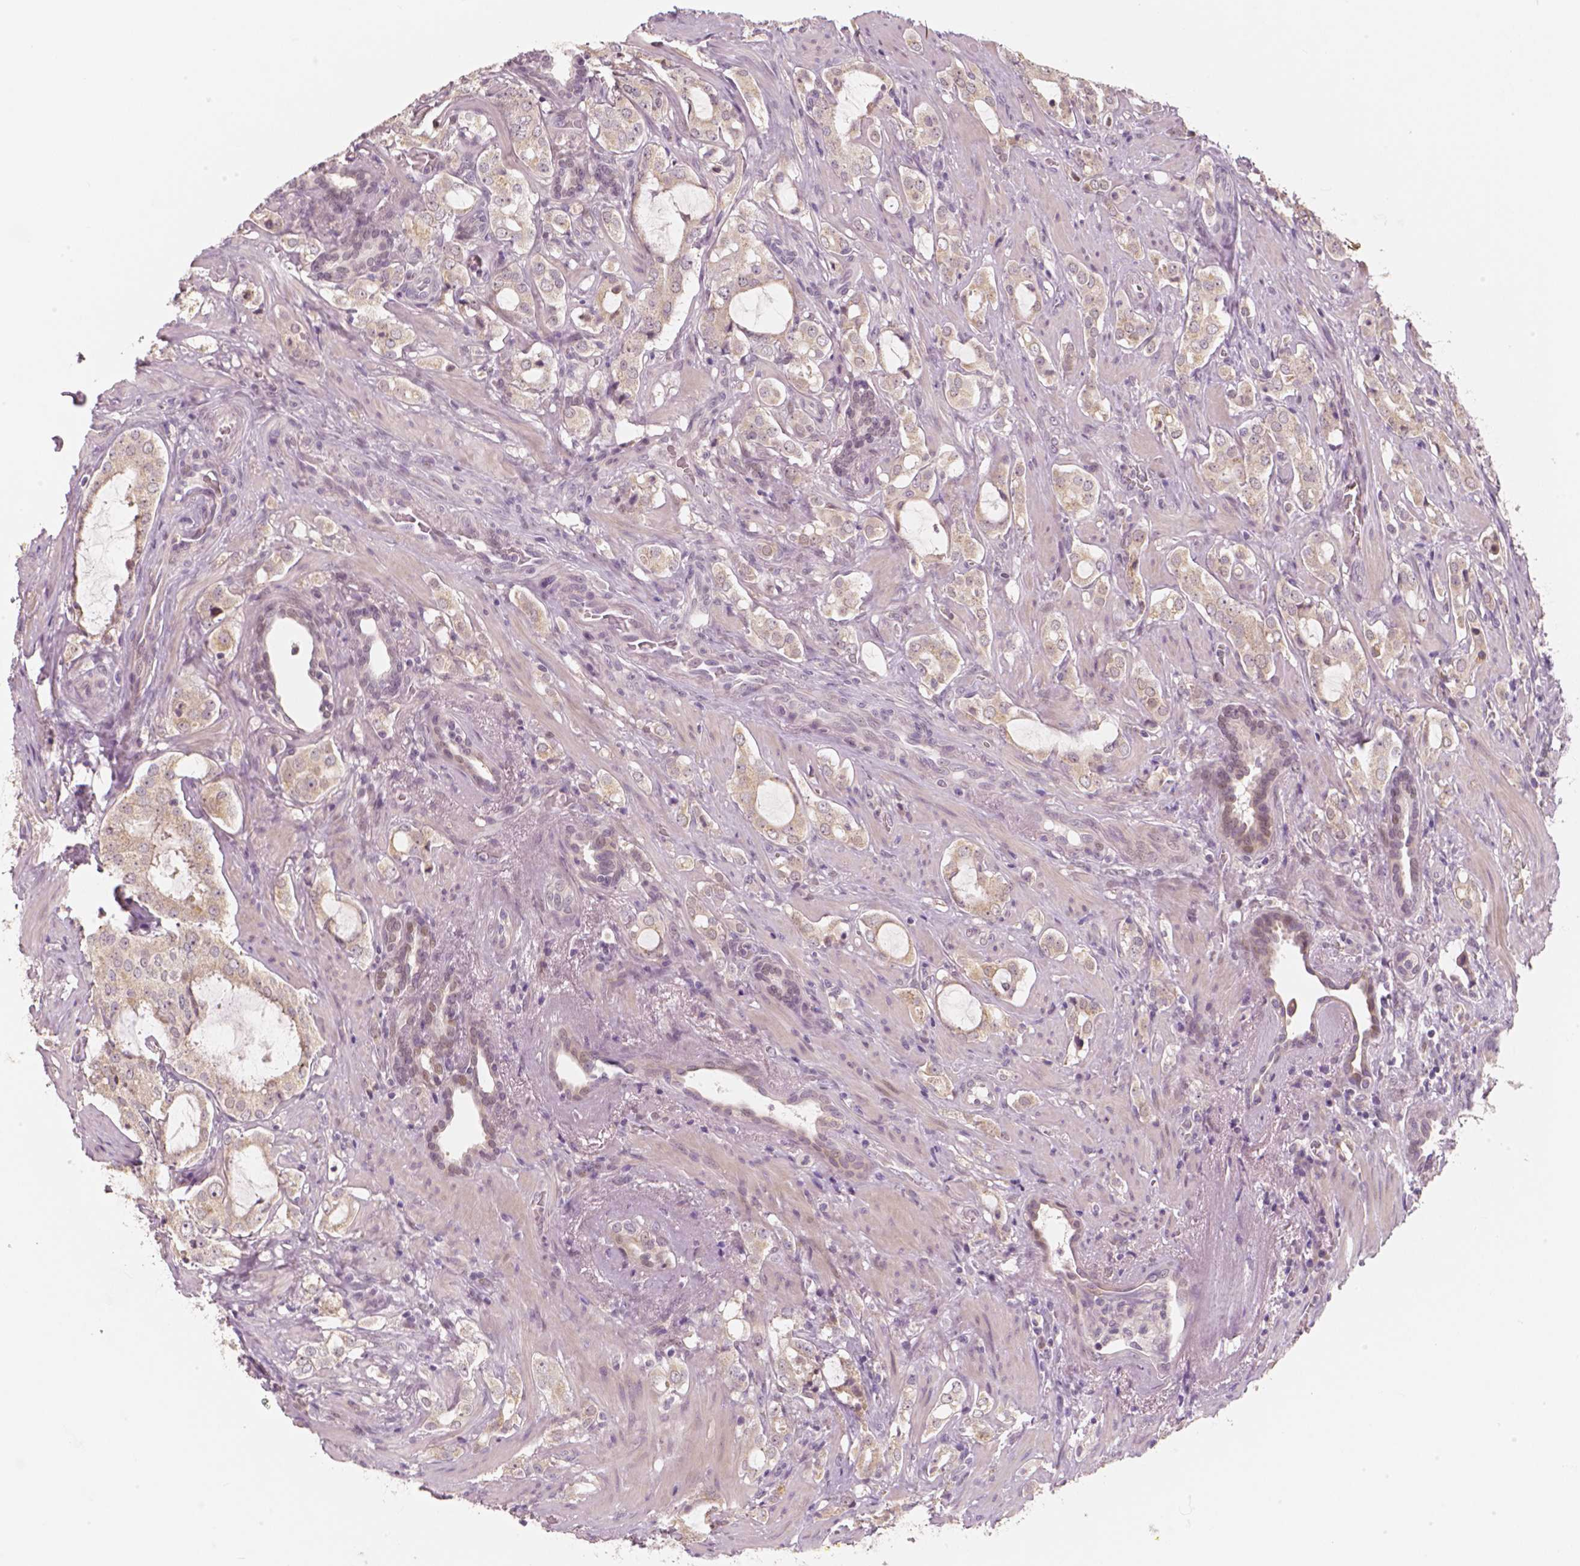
{"staining": {"intensity": "weak", "quantity": "25%-75%", "location": "cytoplasmic/membranous"}, "tissue": "prostate cancer", "cell_type": "Tumor cells", "image_type": "cancer", "snomed": [{"axis": "morphology", "description": "Adenocarcinoma, NOS"}, {"axis": "topography", "description": "Prostate"}], "caption": "This is an image of IHC staining of prostate adenocarcinoma, which shows weak expression in the cytoplasmic/membranous of tumor cells.", "gene": "RNASE7", "patient": {"sex": "male", "age": 66}}